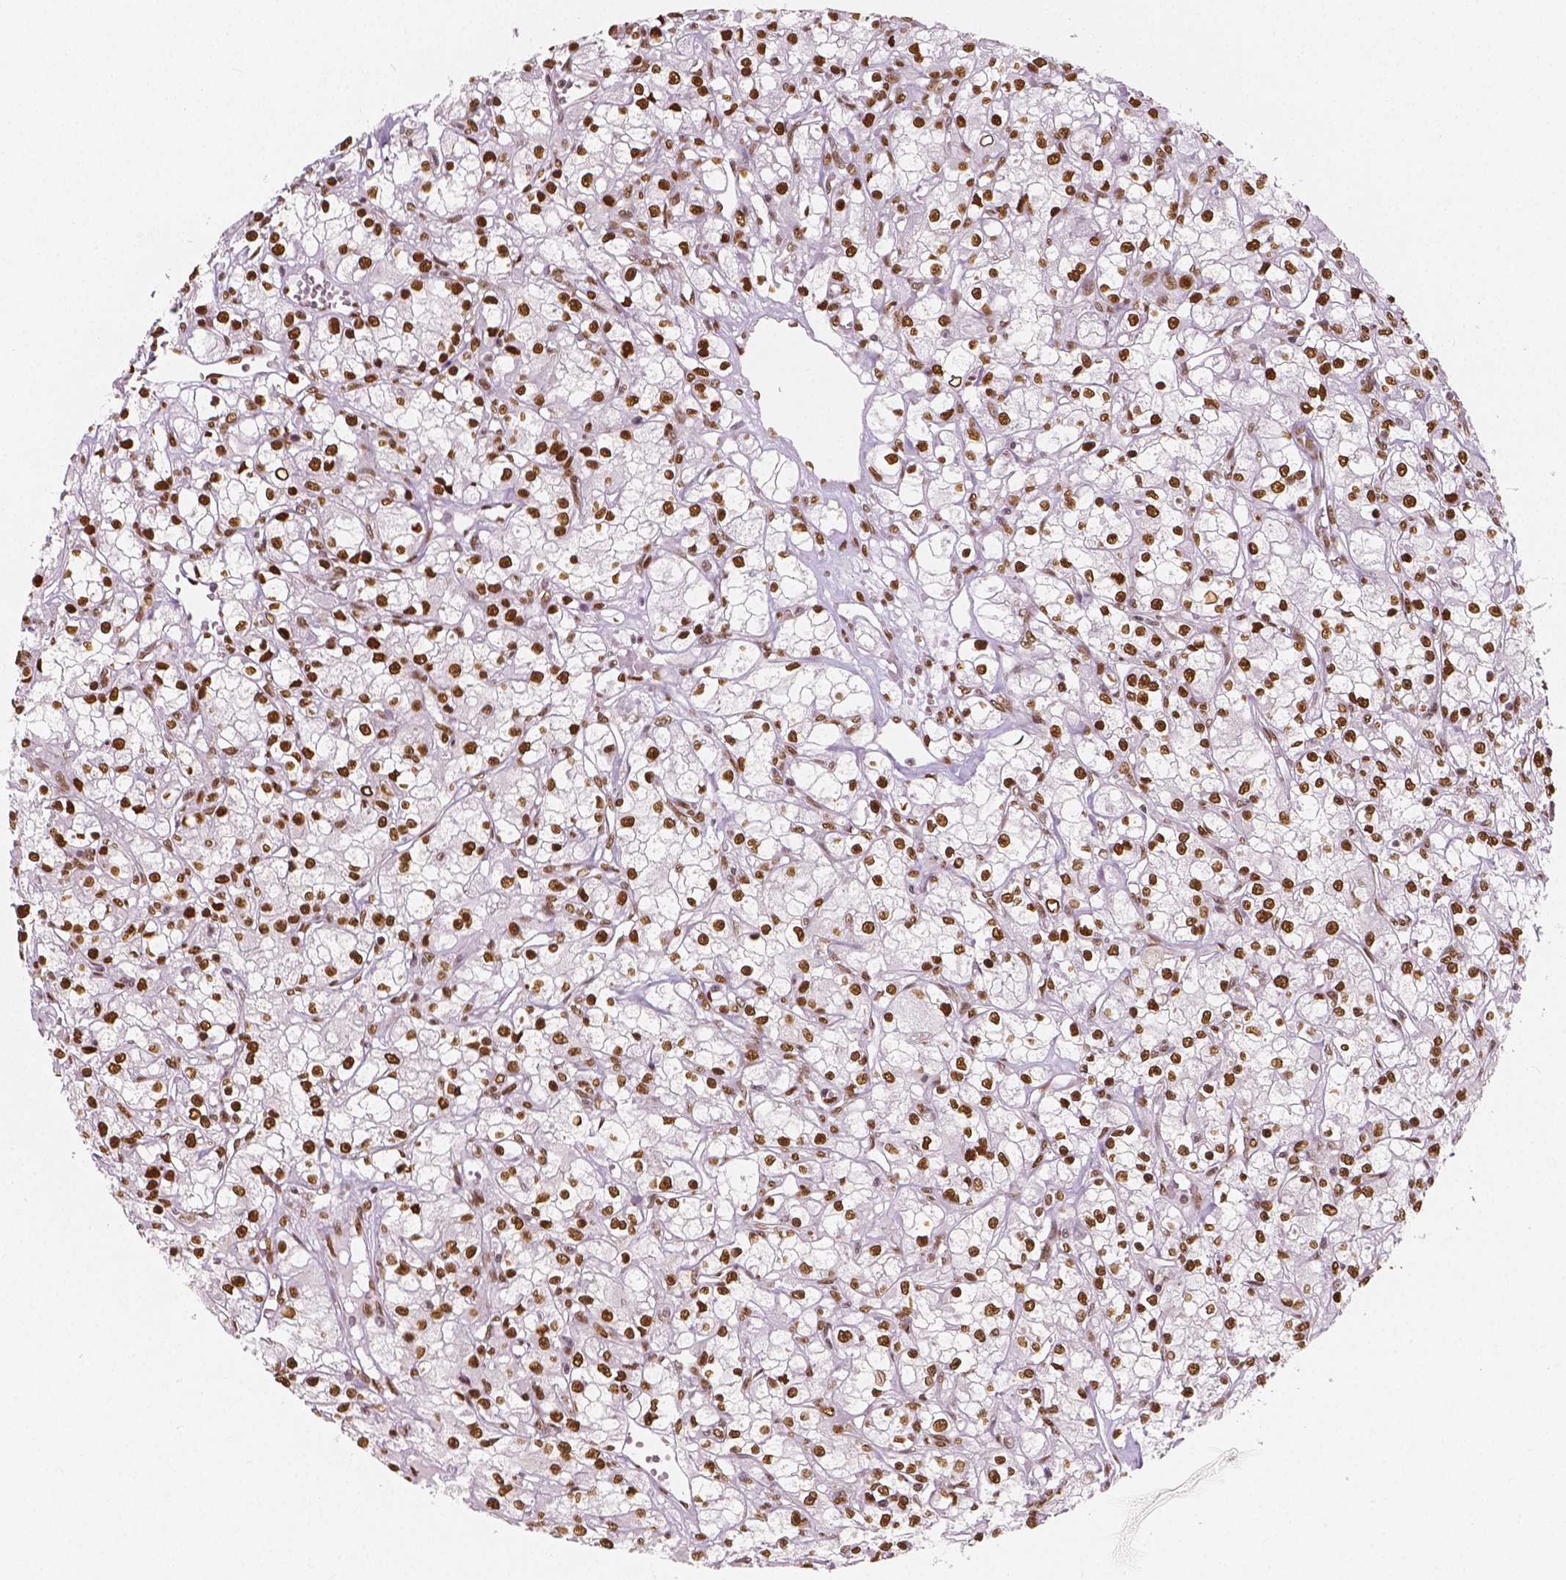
{"staining": {"intensity": "moderate", "quantity": ">75%", "location": "nuclear"}, "tissue": "renal cancer", "cell_type": "Tumor cells", "image_type": "cancer", "snomed": [{"axis": "morphology", "description": "Adenocarcinoma, NOS"}, {"axis": "topography", "description": "Kidney"}], "caption": "Renal cancer tissue displays moderate nuclear staining in approximately >75% of tumor cells Using DAB (3,3'-diaminobenzidine) (brown) and hematoxylin (blue) stains, captured at high magnification using brightfield microscopy.", "gene": "NUCKS1", "patient": {"sex": "female", "age": 59}}